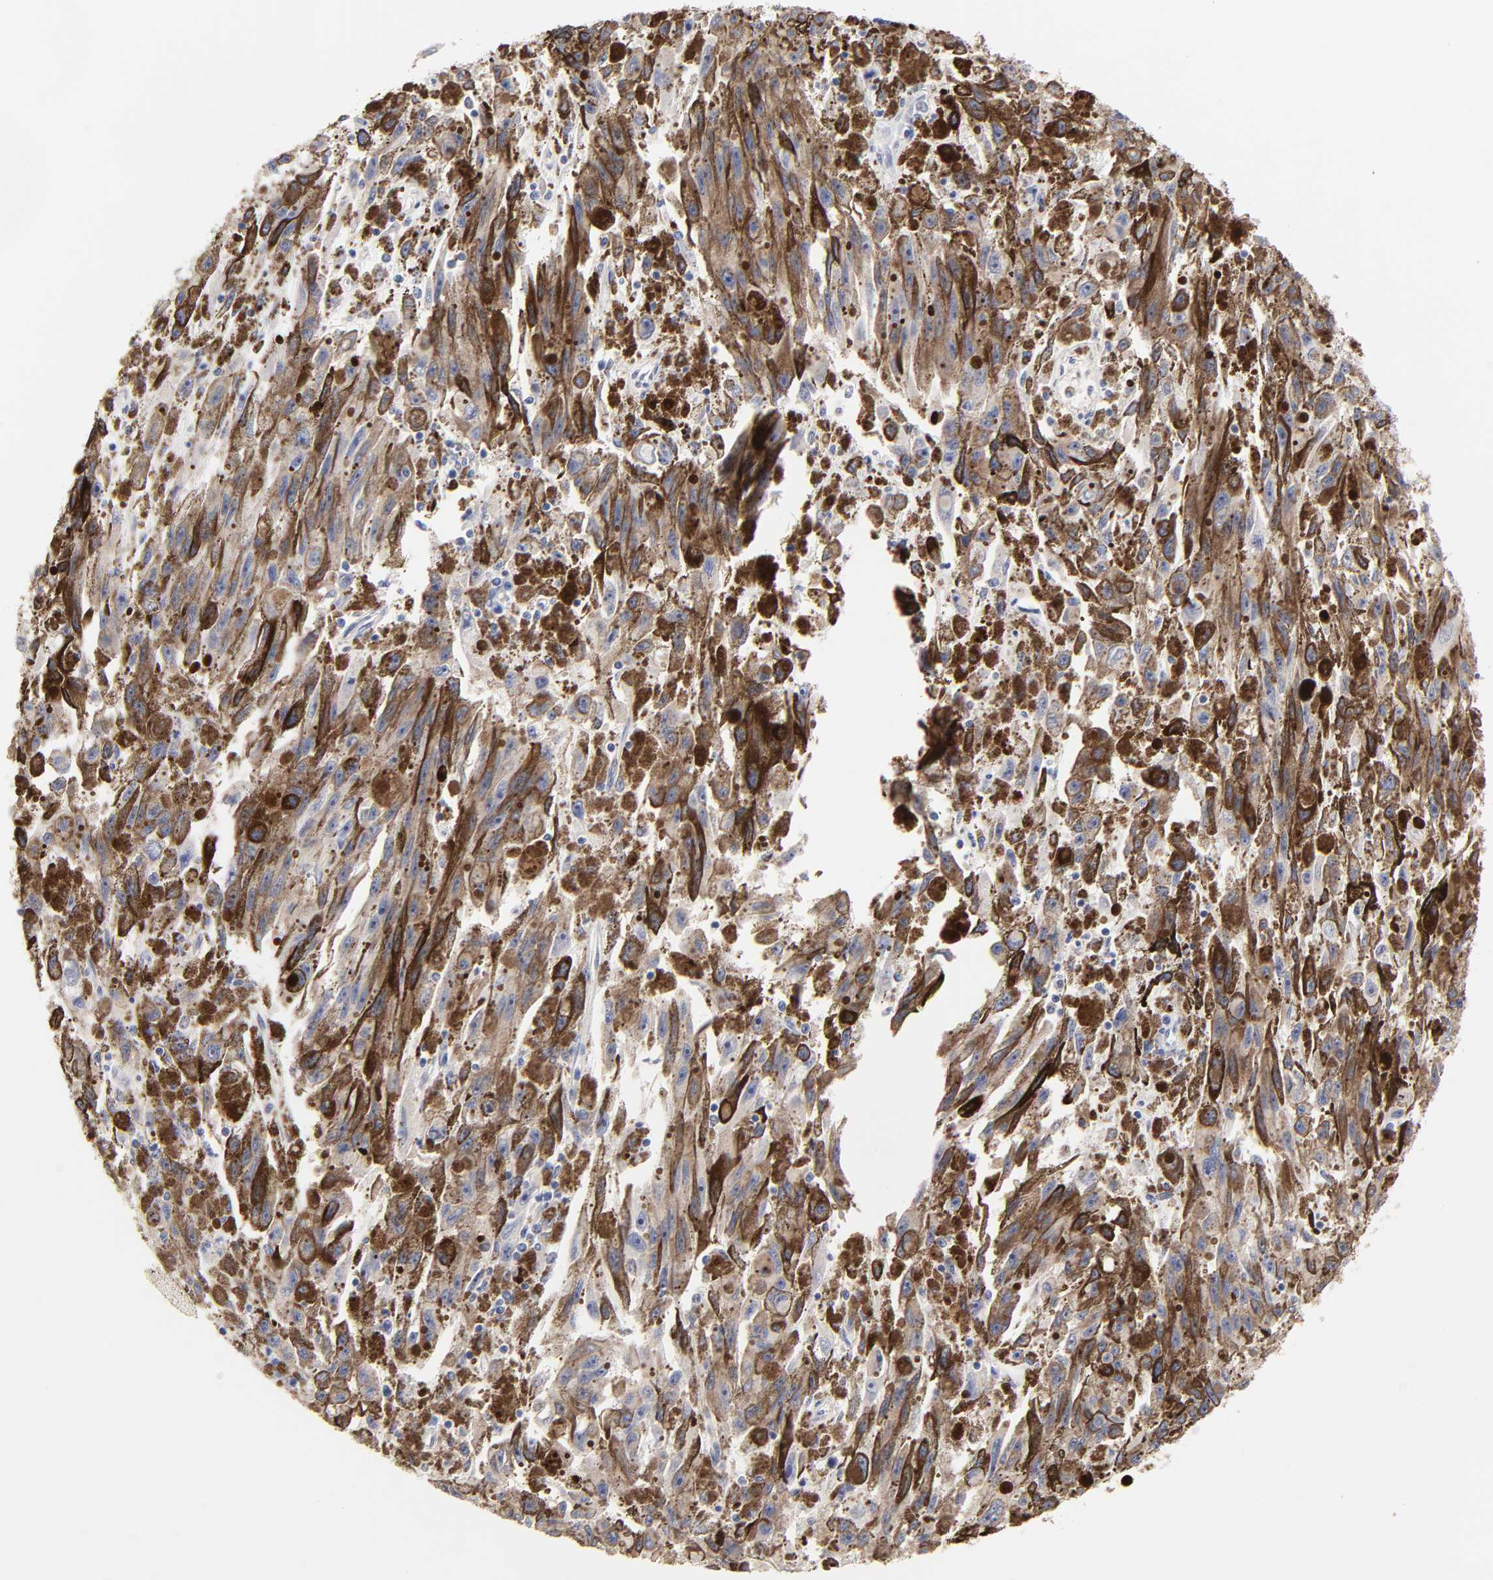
{"staining": {"intensity": "negative", "quantity": "none", "location": "none"}, "tissue": "melanoma", "cell_type": "Tumor cells", "image_type": "cancer", "snomed": [{"axis": "morphology", "description": "Malignant melanoma, NOS"}, {"axis": "topography", "description": "Skin"}], "caption": "DAB (3,3'-diaminobenzidine) immunohistochemical staining of human malignant melanoma shows no significant expression in tumor cells.", "gene": "FBXO10", "patient": {"sex": "female", "age": 104}}